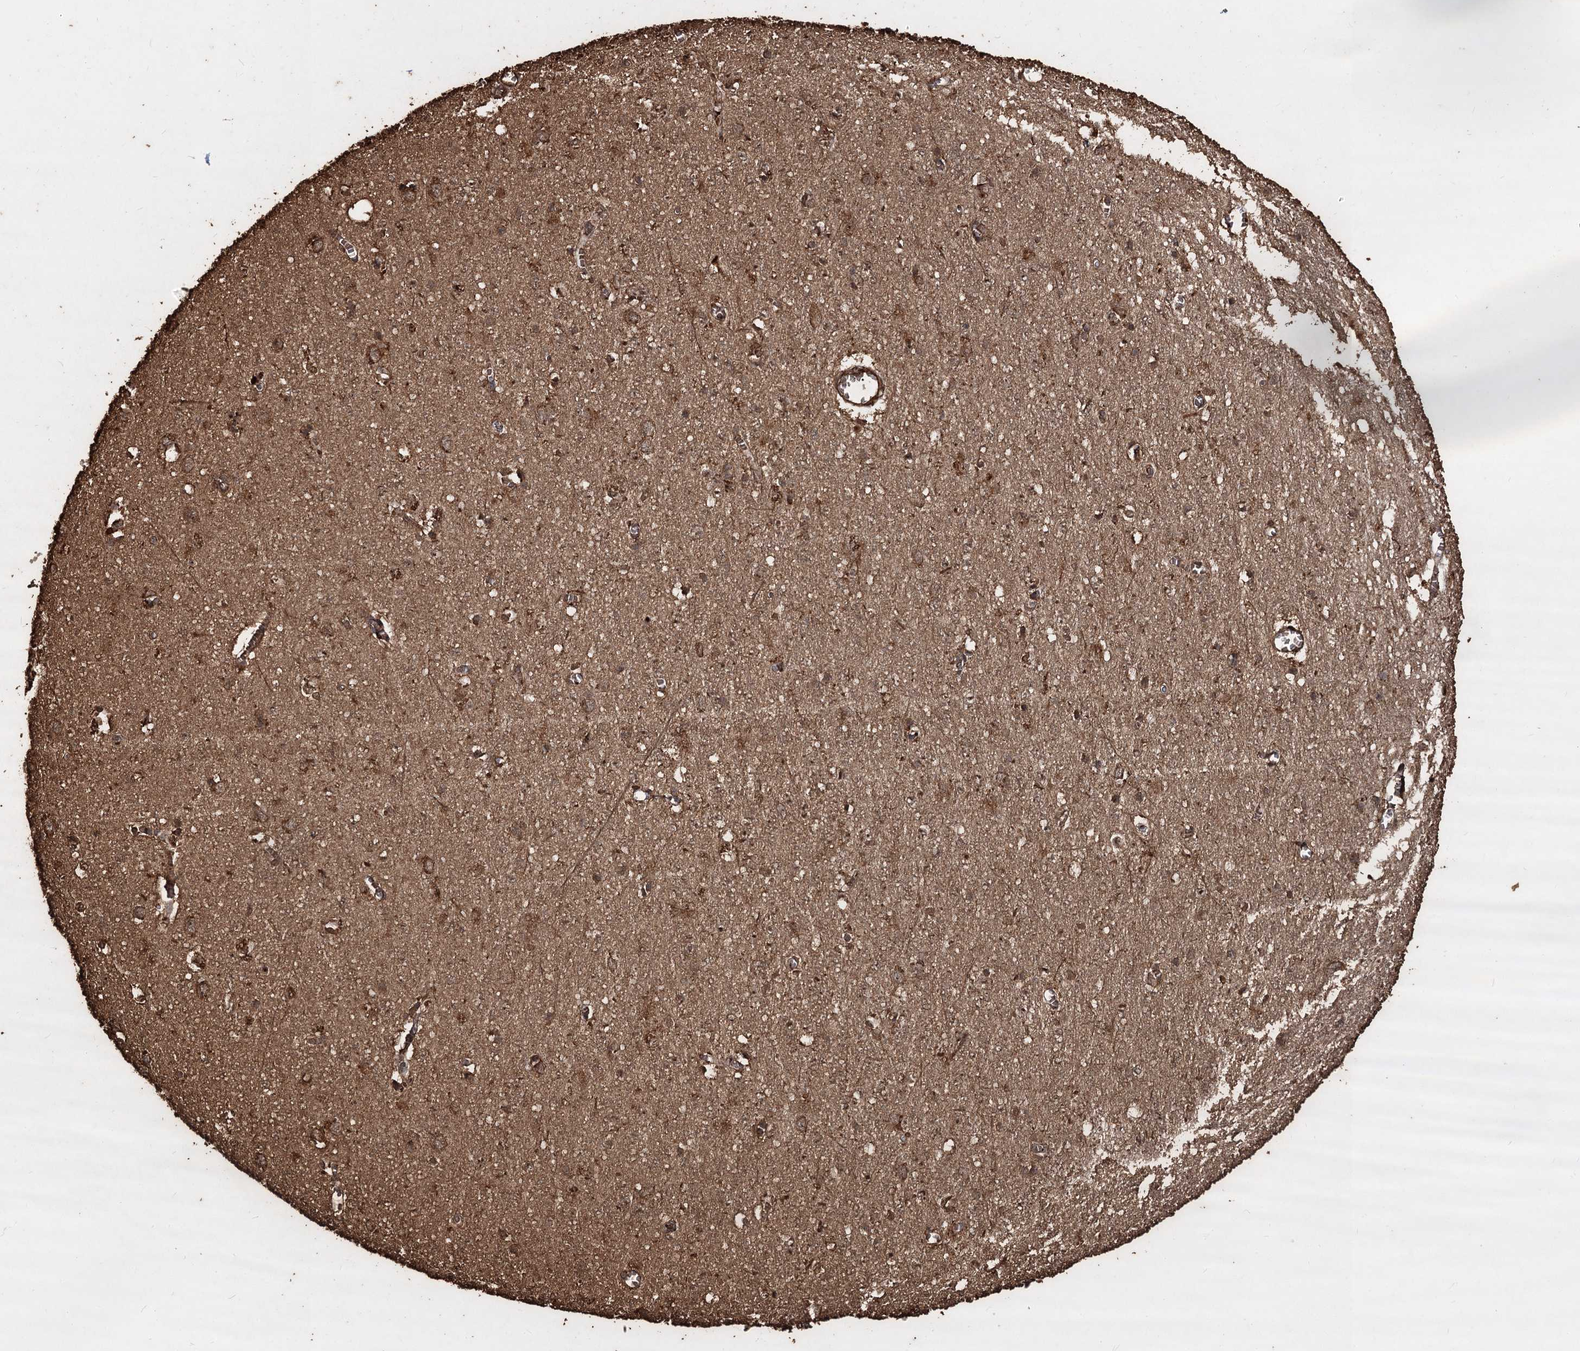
{"staining": {"intensity": "strong", "quantity": ">75%", "location": "cytoplasmic/membranous"}, "tissue": "cerebral cortex", "cell_type": "Endothelial cells", "image_type": "normal", "snomed": [{"axis": "morphology", "description": "Normal tissue, NOS"}, {"axis": "topography", "description": "Cerebral cortex"}], "caption": "This micrograph reveals benign cerebral cortex stained with IHC to label a protein in brown. The cytoplasmic/membranous of endothelial cells show strong positivity for the protein. Nuclei are counter-stained blue.", "gene": "PIK3C2A", "patient": {"sex": "female", "age": 64}}